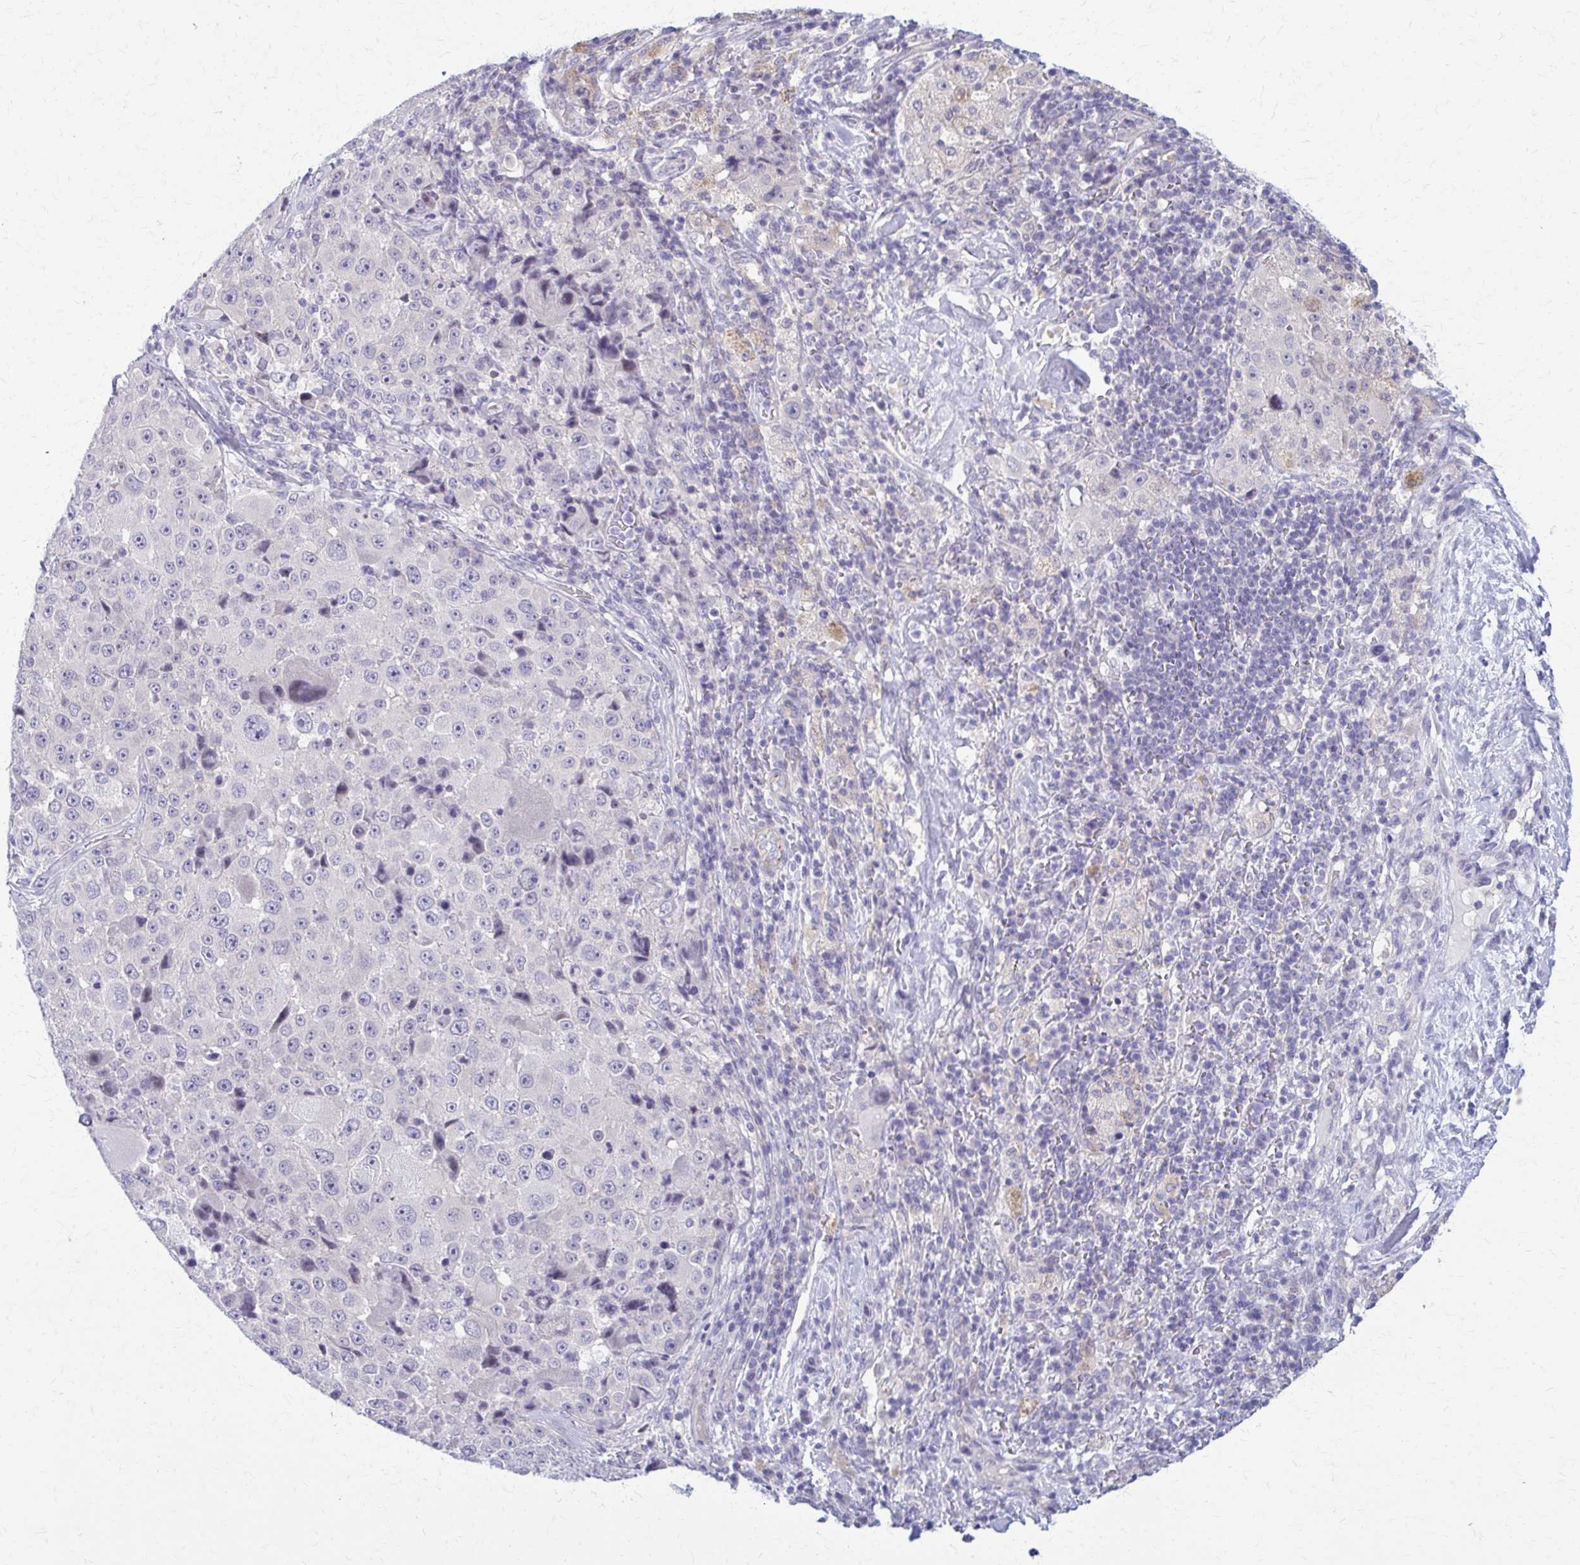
{"staining": {"intensity": "negative", "quantity": "none", "location": "none"}, "tissue": "melanoma", "cell_type": "Tumor cells", "image_type": "cancer", "snomed": [{"axis": "morphology", "description": "Malignant melanoma, Metastatic site"}, {"axis": "topography", "description": "Lymph node"}], "caption": "DAB immunohistochemical staining of melanoma exhibits no significant positivity in tumor cells. Nuclei are stained in blue.", "gene": "RHOBTB2", "patient": {"sex": "male", "age": 62}}